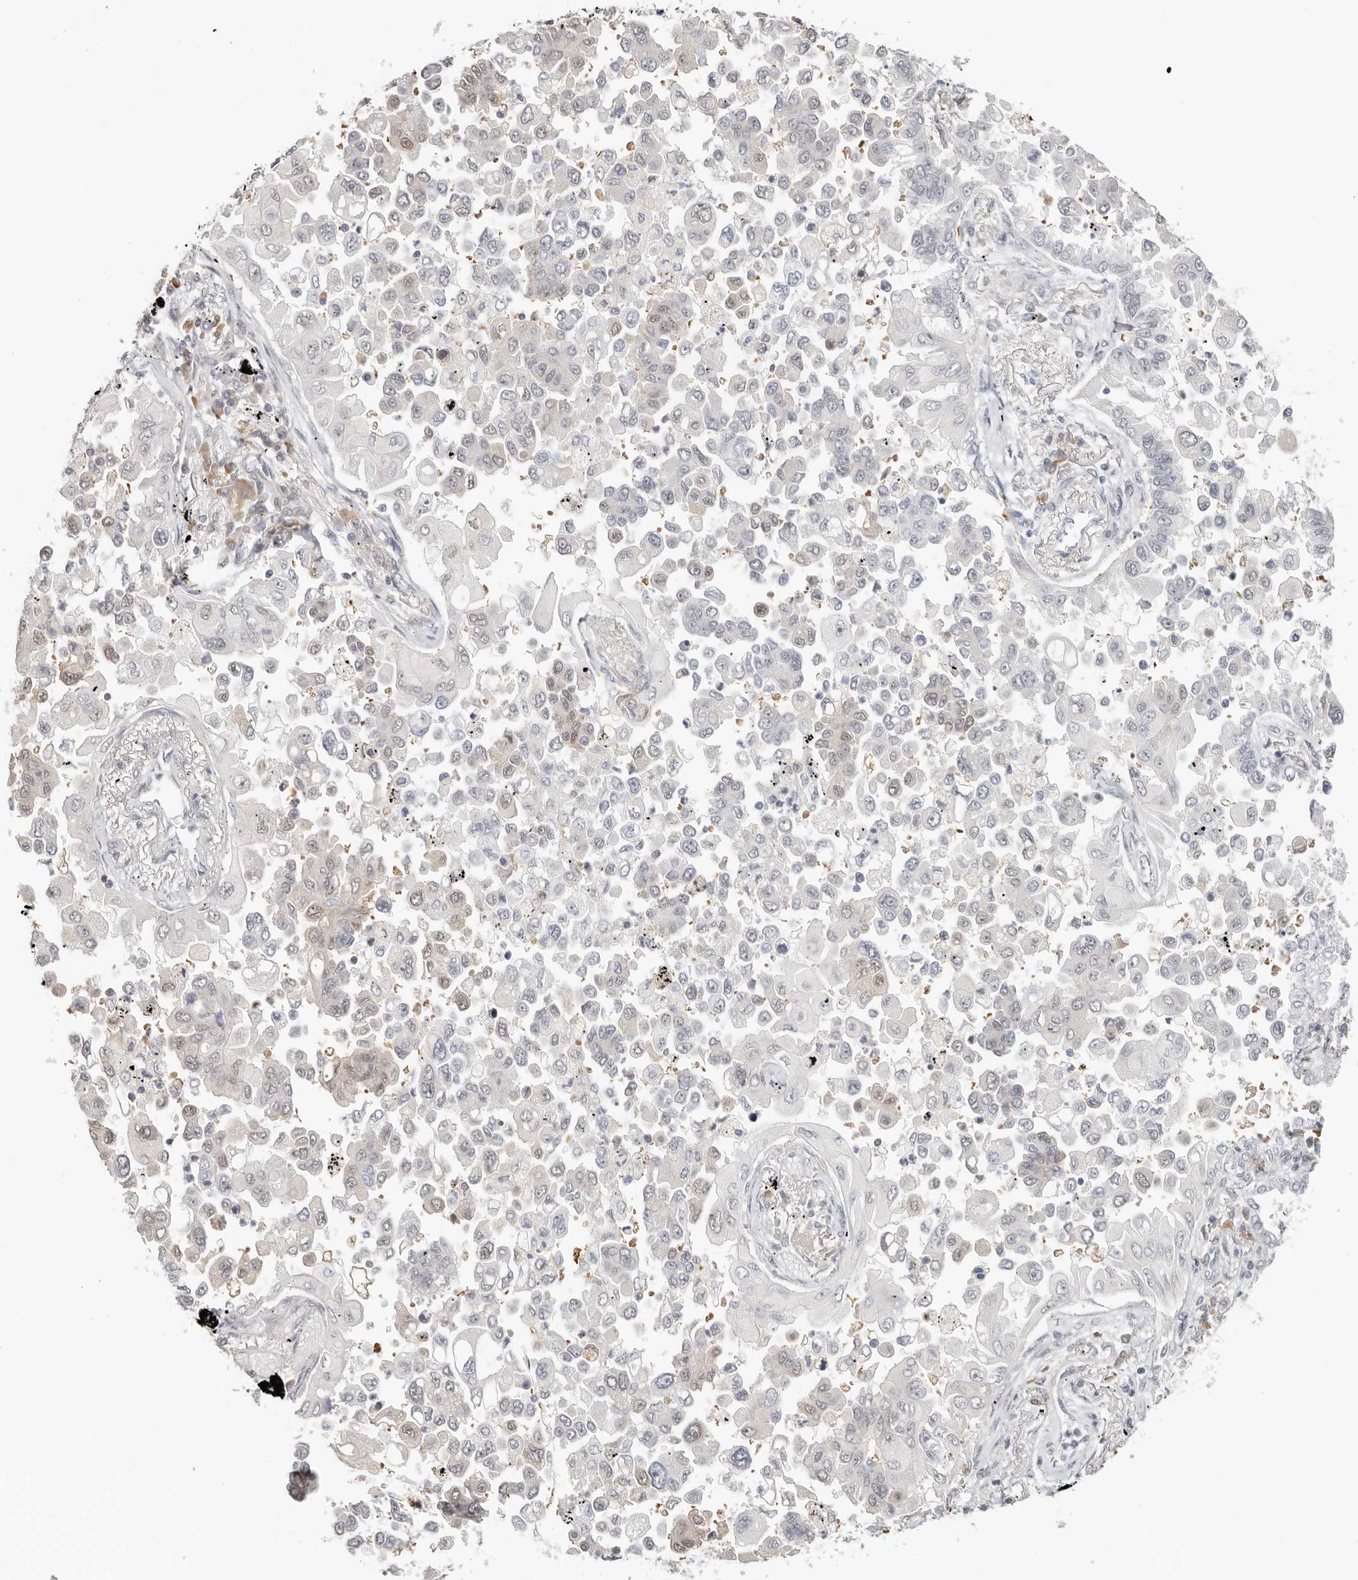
{"staining": {"intensity": "weak", "quantity": "<25%", "location": "cytoplasmic/membranous,nuclear"}, "tissue": "lung cancer", "cell_type": "Tumor cells", "image_type": "cancer", "snomed": [{"axis": "morphology", "description": "Adenocarcinoma, NOS"}, {"axis": "topography", "description": "Lung"}], "caption": "Lung adenocarcinoma was stained to show a protein in brown. There is no significant positivity in tumor cells. (Brightfield microscopy of DAB (3,3'-diaminobenzidine) immunohistochemistry (IHC) at high magnification).", "gene": "LARP7", "patient": {"sex": "female", "age": 67}}